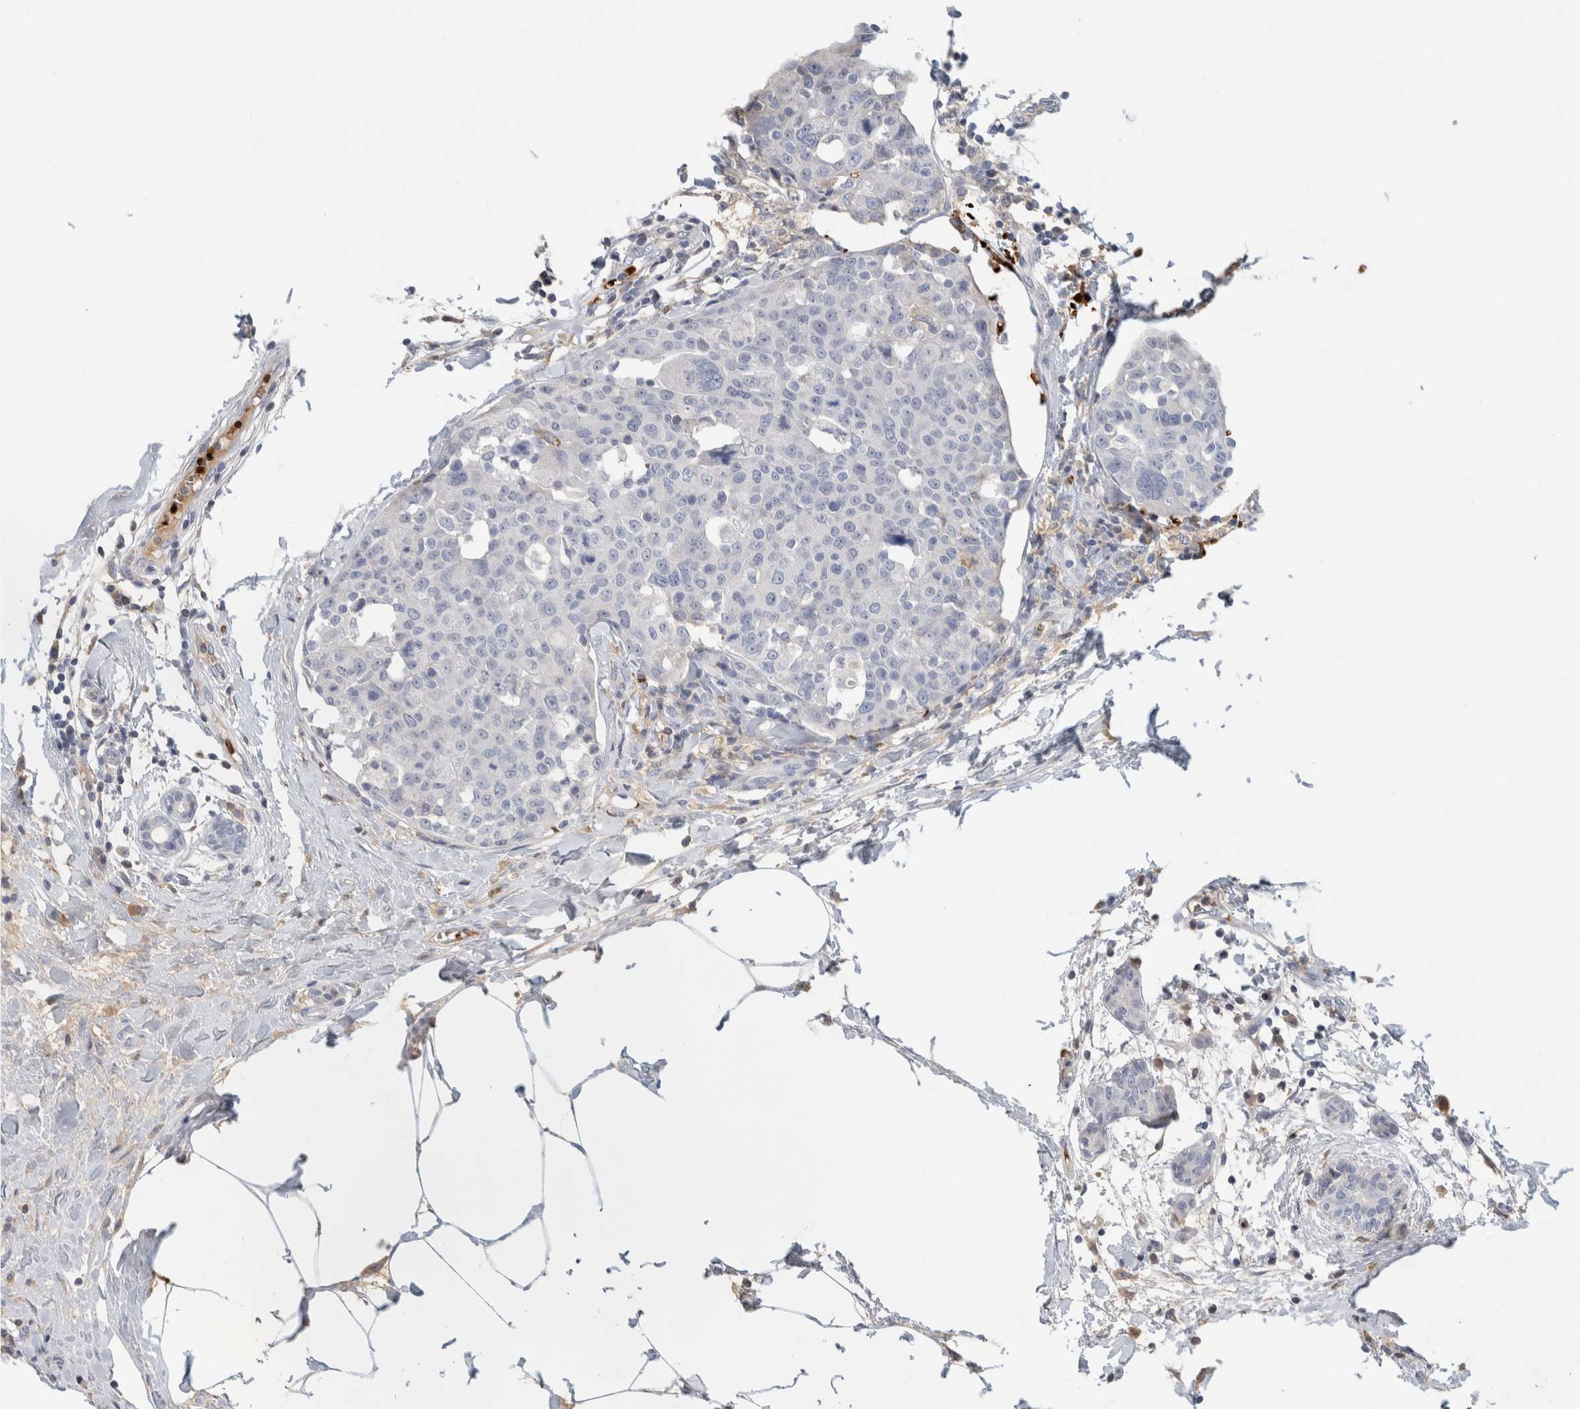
{"staining": {"intensity": "negative", "quantity": "none", "location": "none"}, "tissue": "breast cancer", "cell_type": "Tumor cells", "image_type": "cancer", "snomed": [{"axis": "morphology", "description": "Normal tissue, NOS"}, {"axis": "morphology", "description": "Duct carcinoma"}, {"axis": "topography", "description": "Breast"}], "caption": "Immunohistochemical staining of human breast intraductal carcinoma demonstrates no significant staining in tumor cells. The staining is performed using DAB (3,3'-diaminobenzidine) brown chromogen with nuclei counter-stained in using hematoxylin.", "gene": "CA1", "patient": {"sex": "female", "age": 37}}